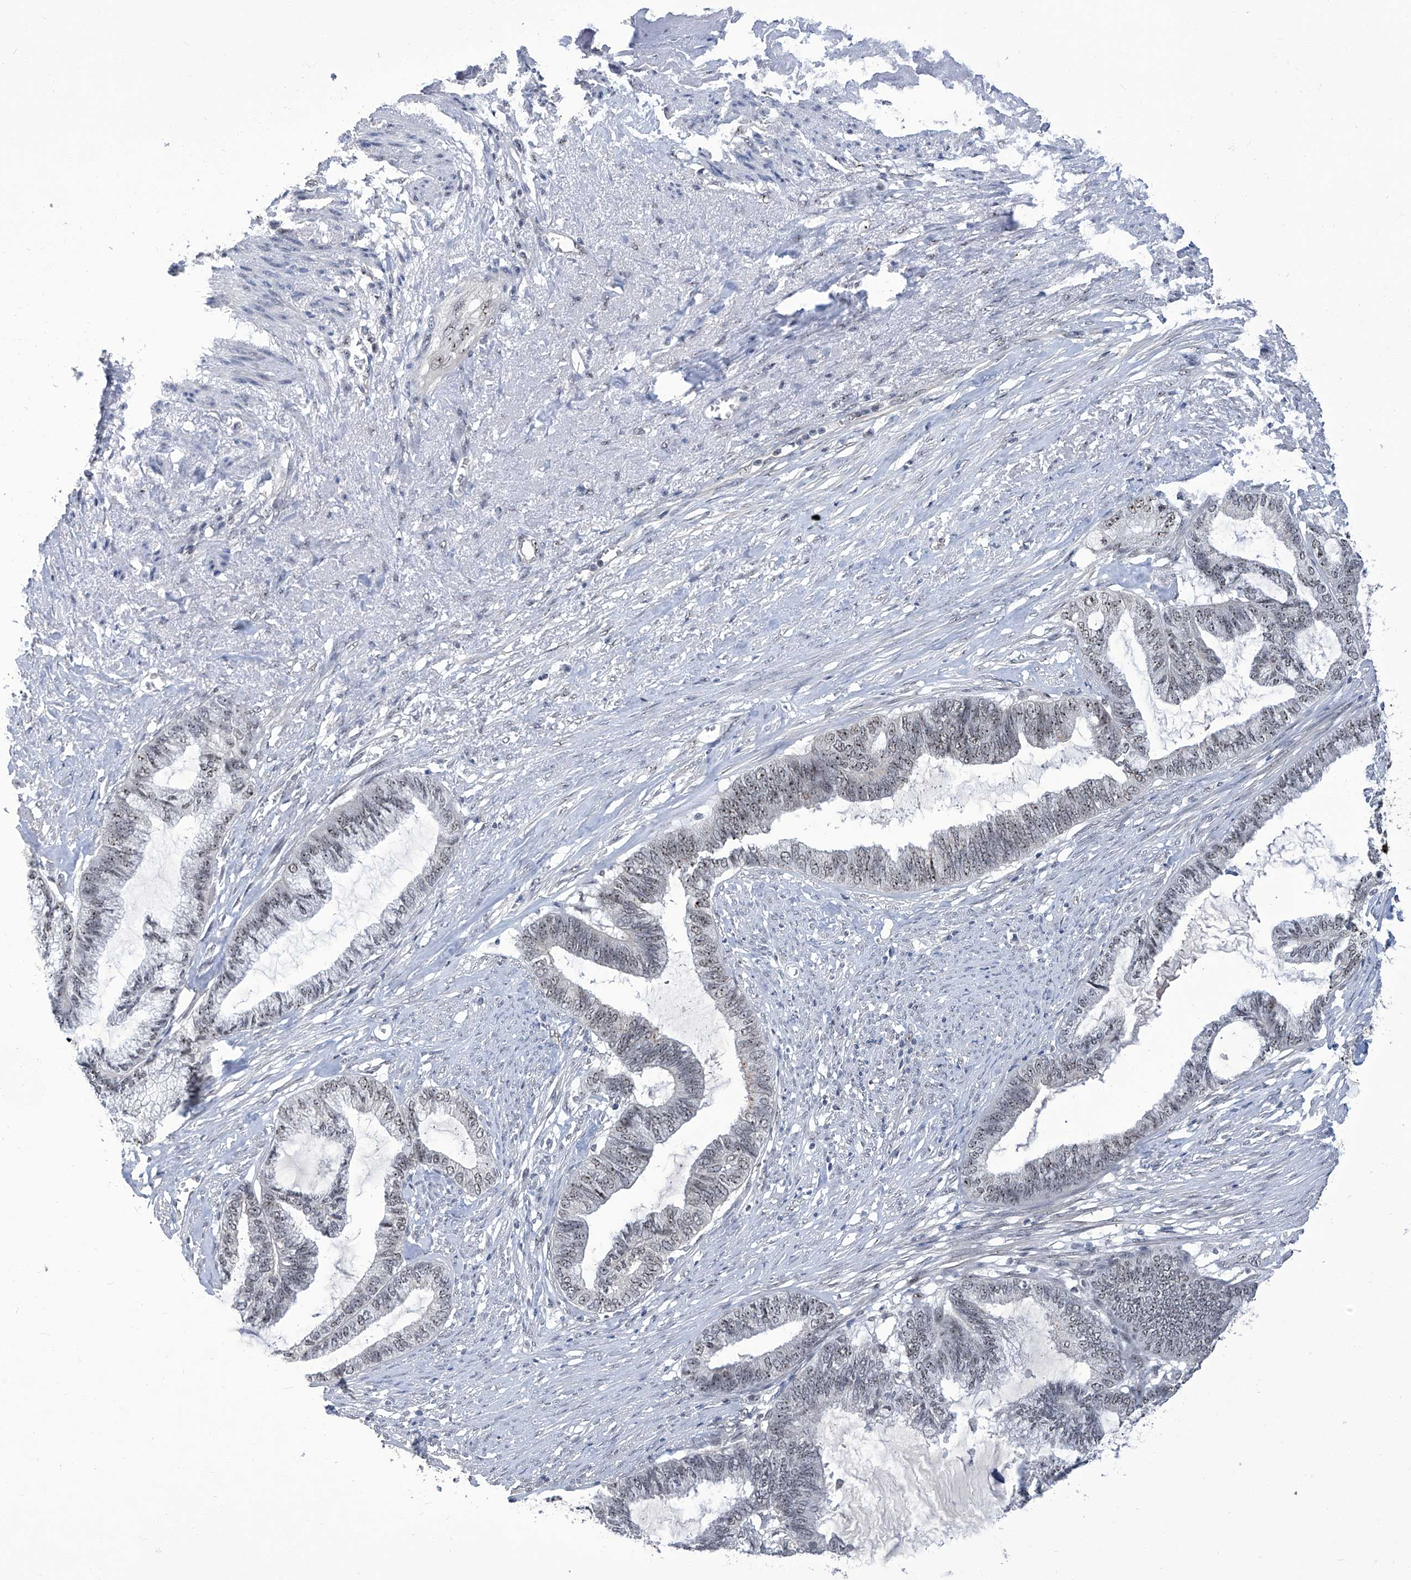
{"staining": {"intensity": "weak", "quantity": "<25%", "location": "nuclear"}, "tissue": "endometrial cancer", "cell_type": "Tumor cells", "image_type": "cancer", "snomed": [{"axis": "morphology", "description": "Adenocarcinoma, NOS"}, {"axis": "topography", "description": "Endometrium"}], "caption": "Immunohistochemistry (IHC) of endometrial cancer (adenocarcinoma) reveals no positivity in tumor cells.", "gene": "CMTR1", "patient": {"sex": "female", "age": 86}}